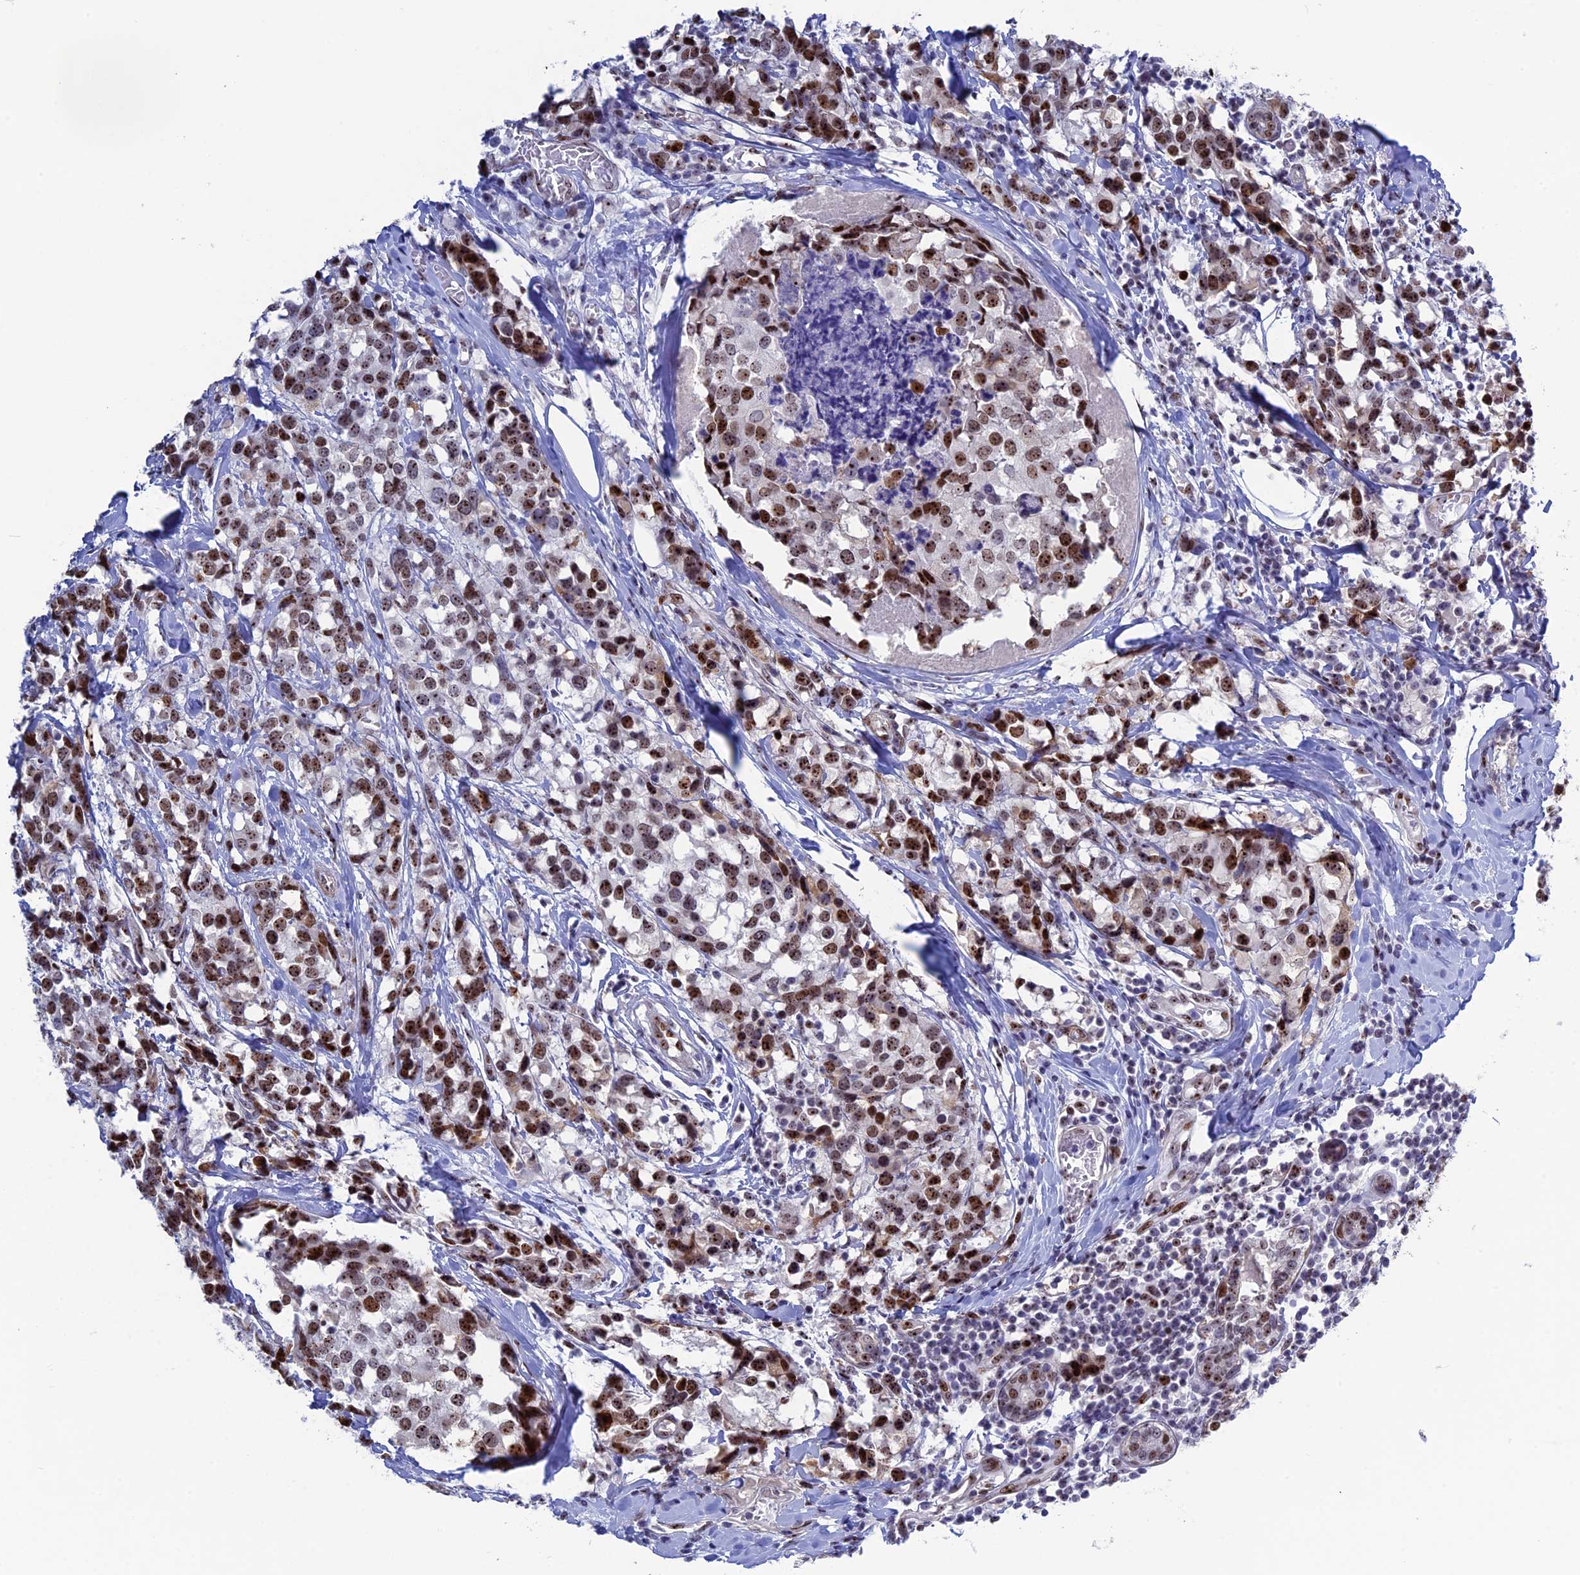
{"staining": {"intensity": "strong", "quantity": ">75%", "location": "nuclear"}, "tissue": "breast cancer", "cell_type": "Tumor cells", "image_type": "cancer", "snomed": [{"axis": "morphology", "description": "Lobular carcinoma"}, {"axis": "topography", "description": "Breast"}], "caption": "Immunohistochemical staining of human breast cancer (lobular carcinoma) shows strong nuclear protein expression in approximately >75% of tumor cells.", "gene": "CCDC86", "patient": {"sex": "female", "age": 59}}